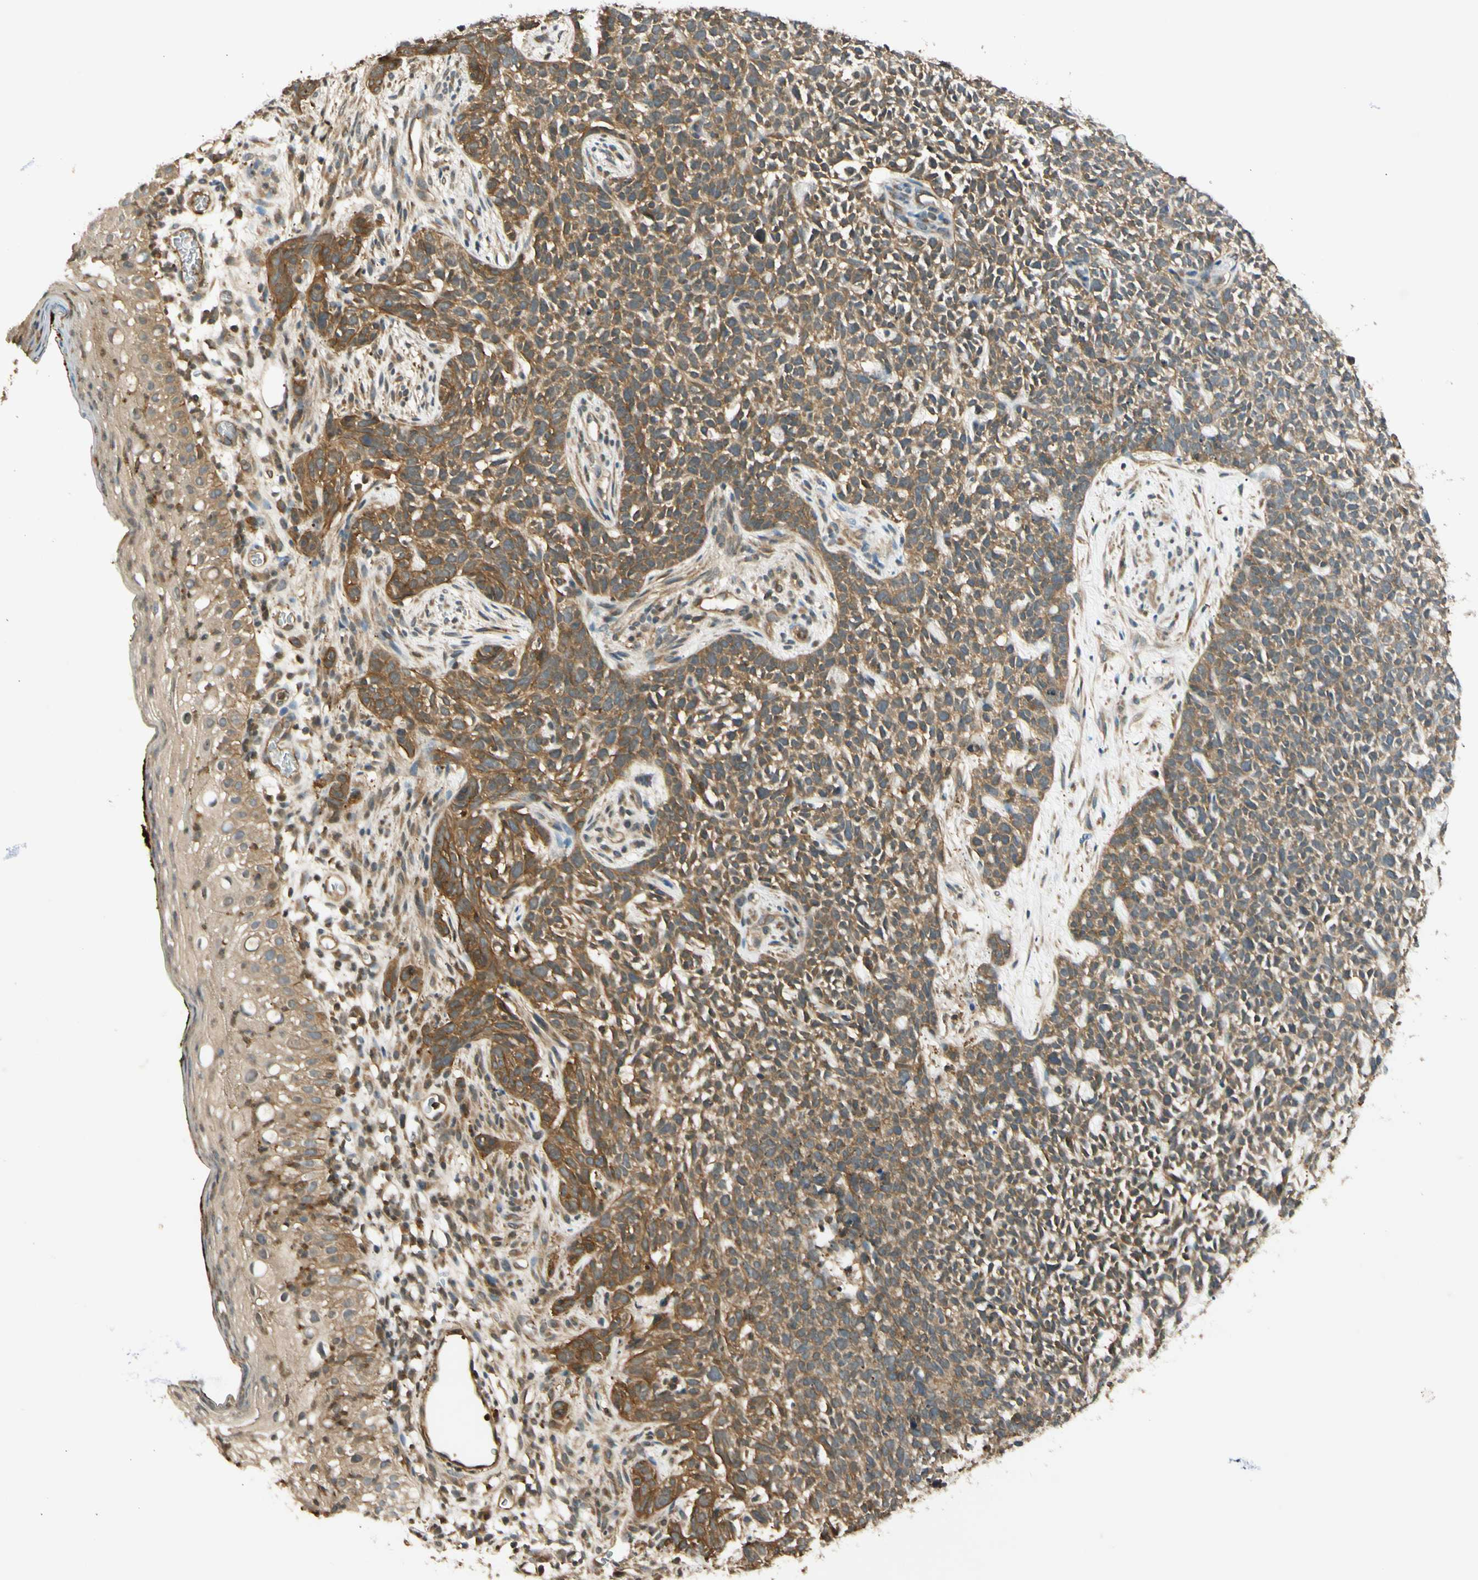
{"staining": {"intensity": "moderate", "quantity": ">75%", "location": "cytoplasmic/membranous"}, "tissue": "skin cancer", "cell_type": "Tumor cells", "image_type": "cancer", "snomed": [{"axis": "morphology", "description": "Basal cell carcinoma"}, {"axis": "topography", "description": "Skin"}], "caption": "High-magnification brightfield microscopy of skin cancer stained with DAB (brown) and counterstained with hematoxylin (blue). tumor cells exhibit moderate cytoplasmic/membranous staining is appreciated in approximately>75% of cells.", "gene": "EPHA8", "patient": {"sex": "female", "age": 84}}